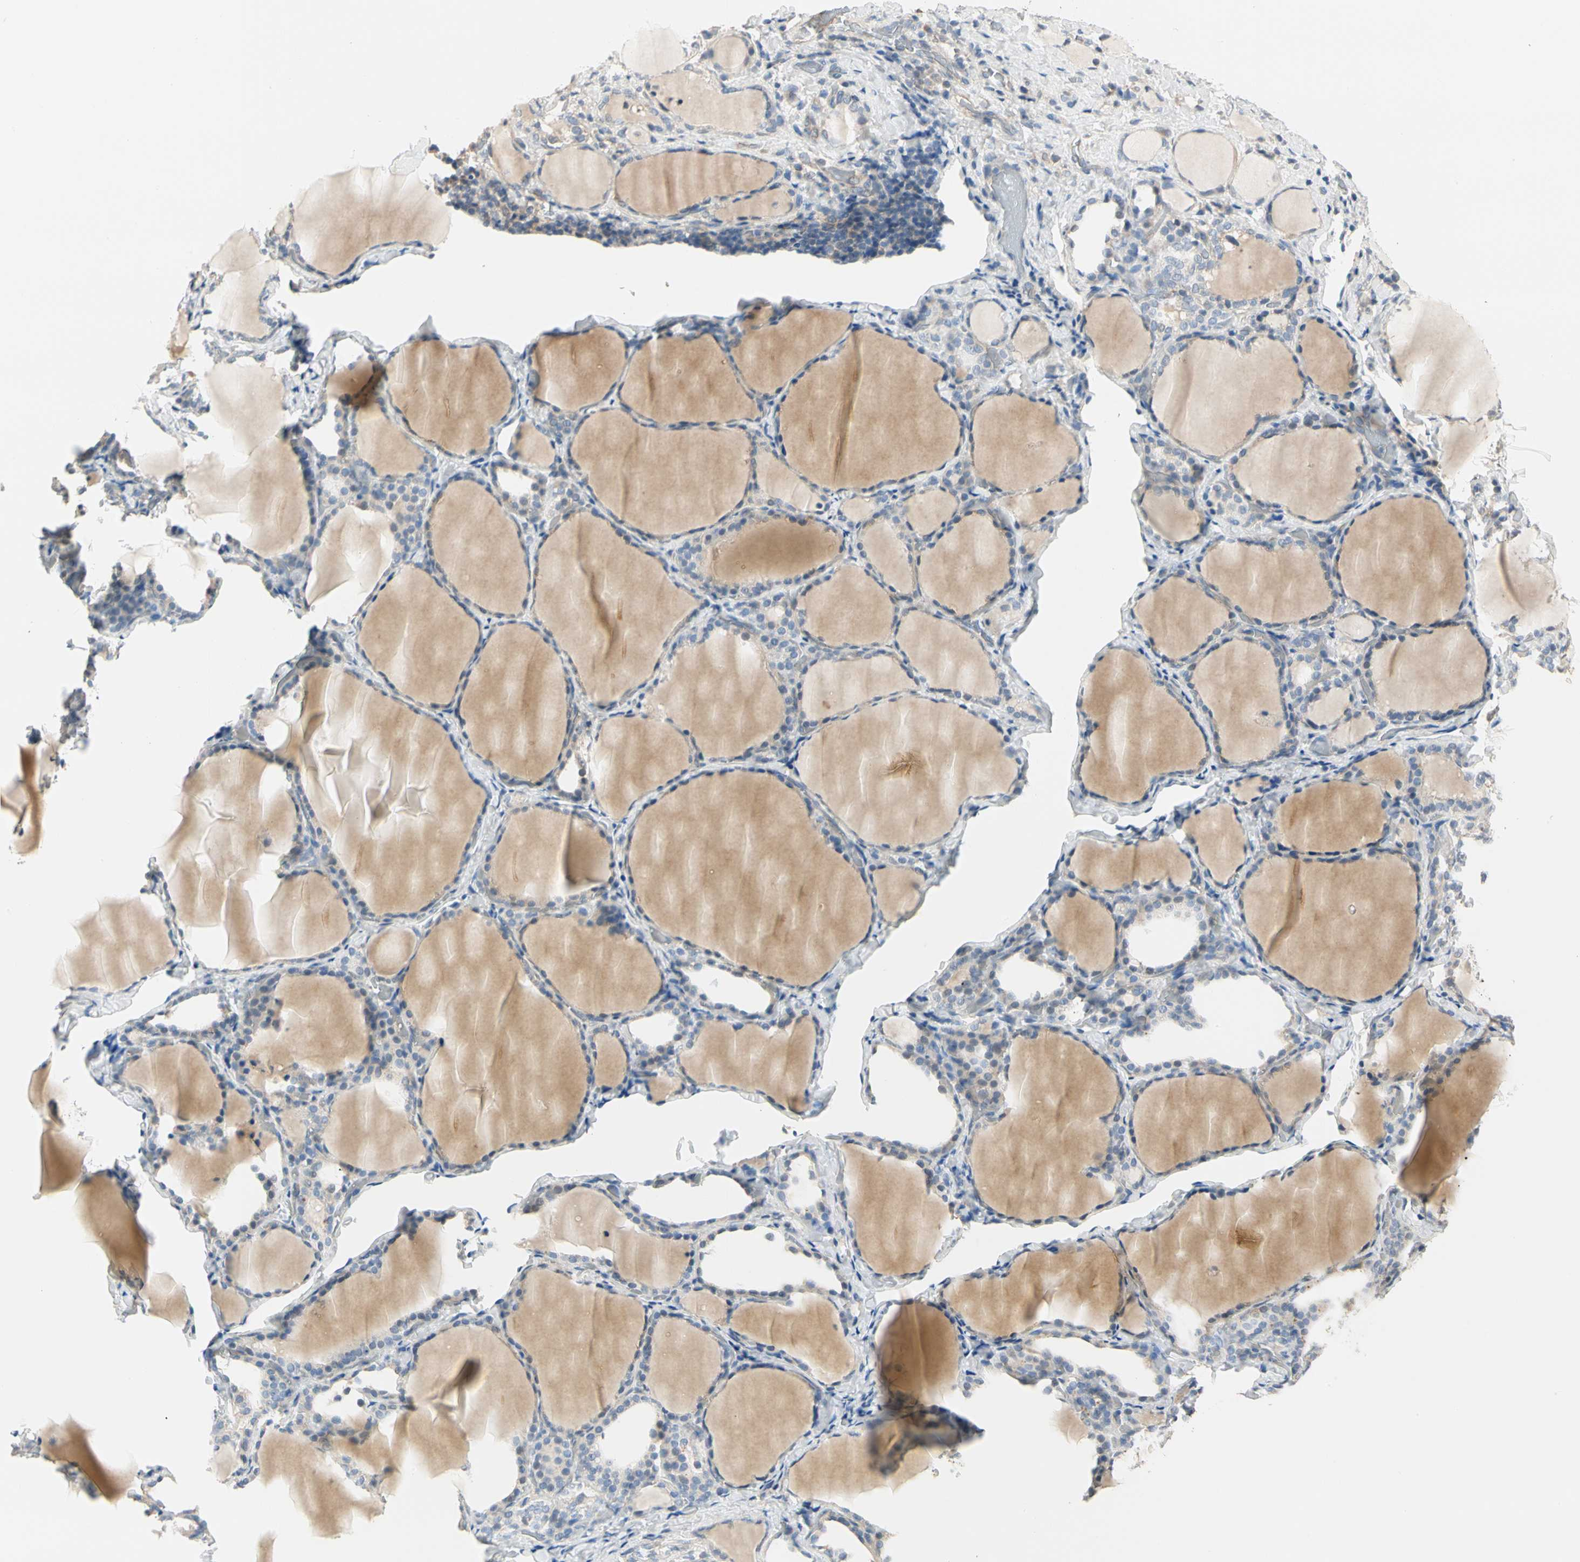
{"staining": {"intensity": "weak", "quantity": "<25%", "location": "cytoplasmic/membranous"}, "tissue": "thyroid gland", "cell_type": "Glandular cells", "image_type": "normal", "snomed": [{"axis": "morphology", "description": "Normal tissue, NOS"}, {"axis": "morphology", "description": "Papillary adenocarcinoma, NOS"}, {"axis": "topography", "description": "Thyroid gland"}], "caption": "Immunohistochemistry micrograph of unremarkable thyroid gland stained for a protein (brown), which shows no positivity in glandular cells.", "gene": "GPR153", "patient": {"sex": "female", "age": 30}}